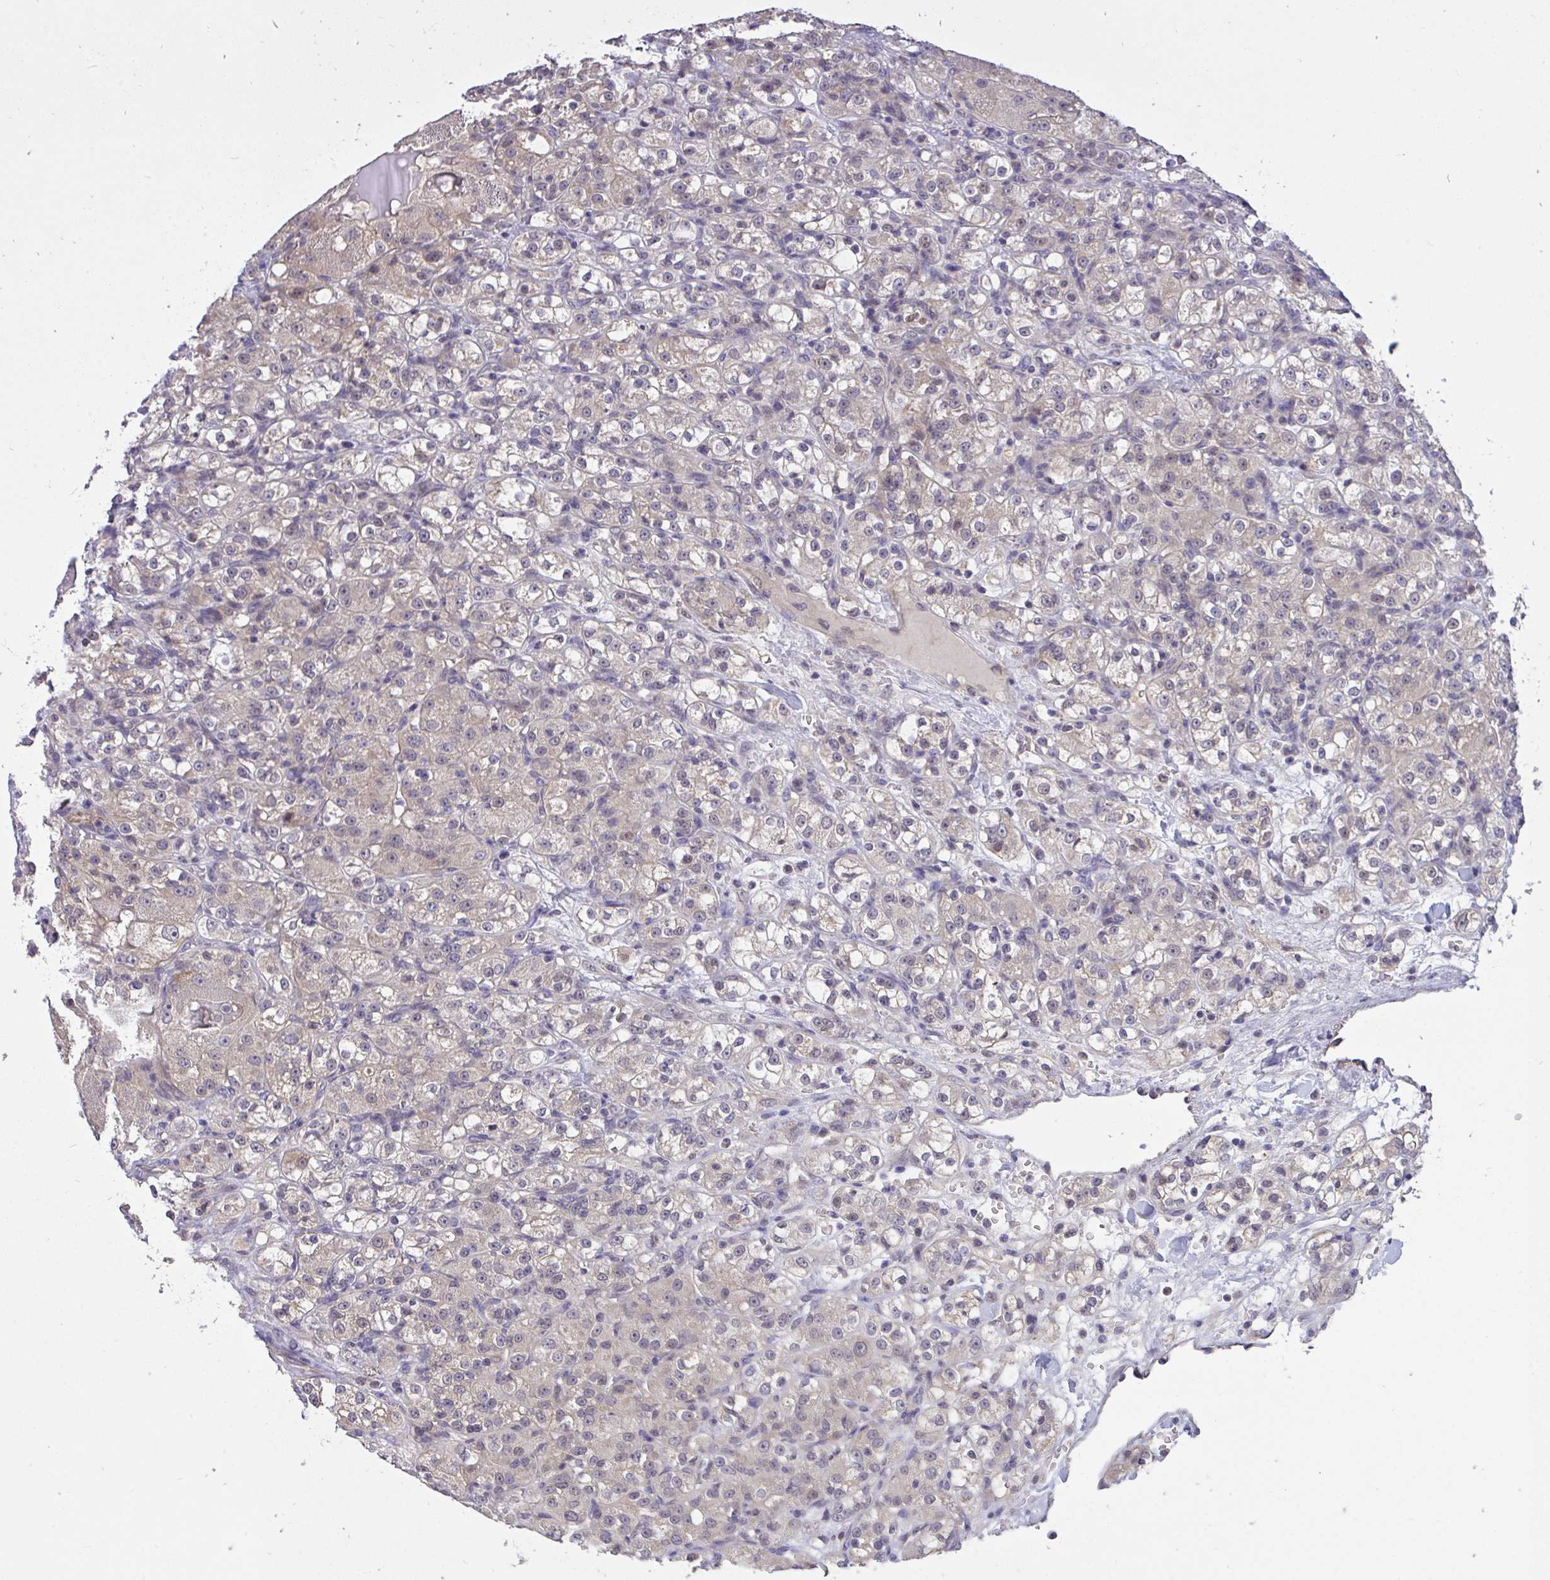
{"staining": {"intensity": "weak", "quantity": "<25%", "location": "cytoplasmic/membranous,nuclear"}, "tissue": "renal cancer", "cell_type": "Tumor cells", "image_type": "cancer", "snomed": [{"axis": "morphology", "description": "Normal tissue, NOS"}, {"axis": "morphology", "description": "Adenocarcinoma, NOS"}, {"axis": "topography", "description": "Kidney"}], "caption": "Immunohistochemistry of human renal cancer displays no positivity in tumor cells.", "gene": "C19orf54", "patient": {"sex": "male", "age": 61}}